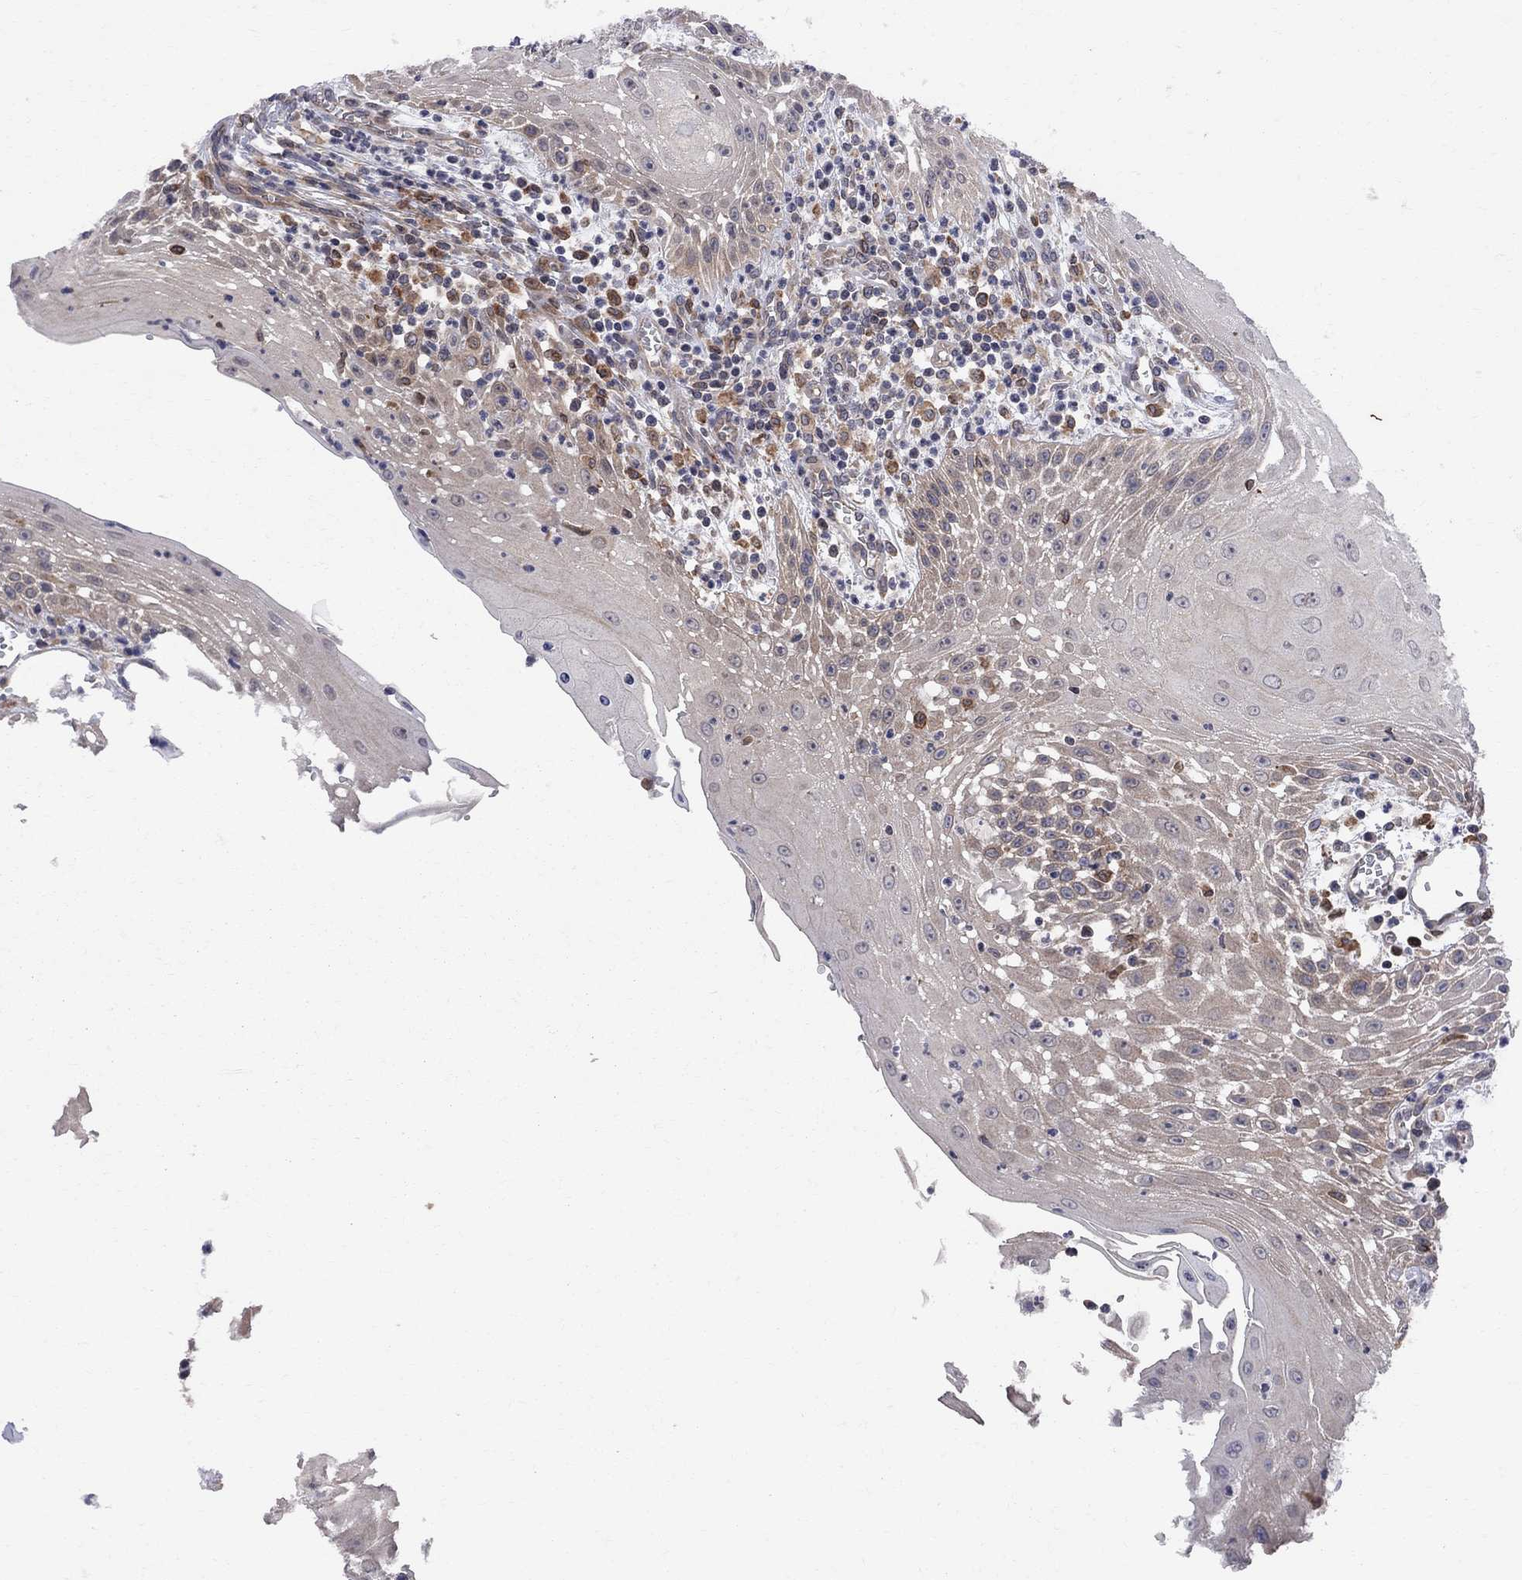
{"staining": {"intensity": "weak", "quantity": "<25%", "location": "cytoplasmic/membranous"}, "tissue": "head and neck cancer", "cell_type": "Tumor cells", "image_type": "cancer", "snomed": [{"axis": "morphology", "description": "Squamous cell carcinoma, NOS"}, {"axis": "topography", "description": "Oral tissue"}, {"axis": "topography", "description": "Head-Neck"}], "caption": "Tumor cells show no significant positivity in head and neck cancer. (IHC, brightfield microscopy, high magnification).", "gene": "CNOT11", "patient": {"sex": "male", "age": 58}}